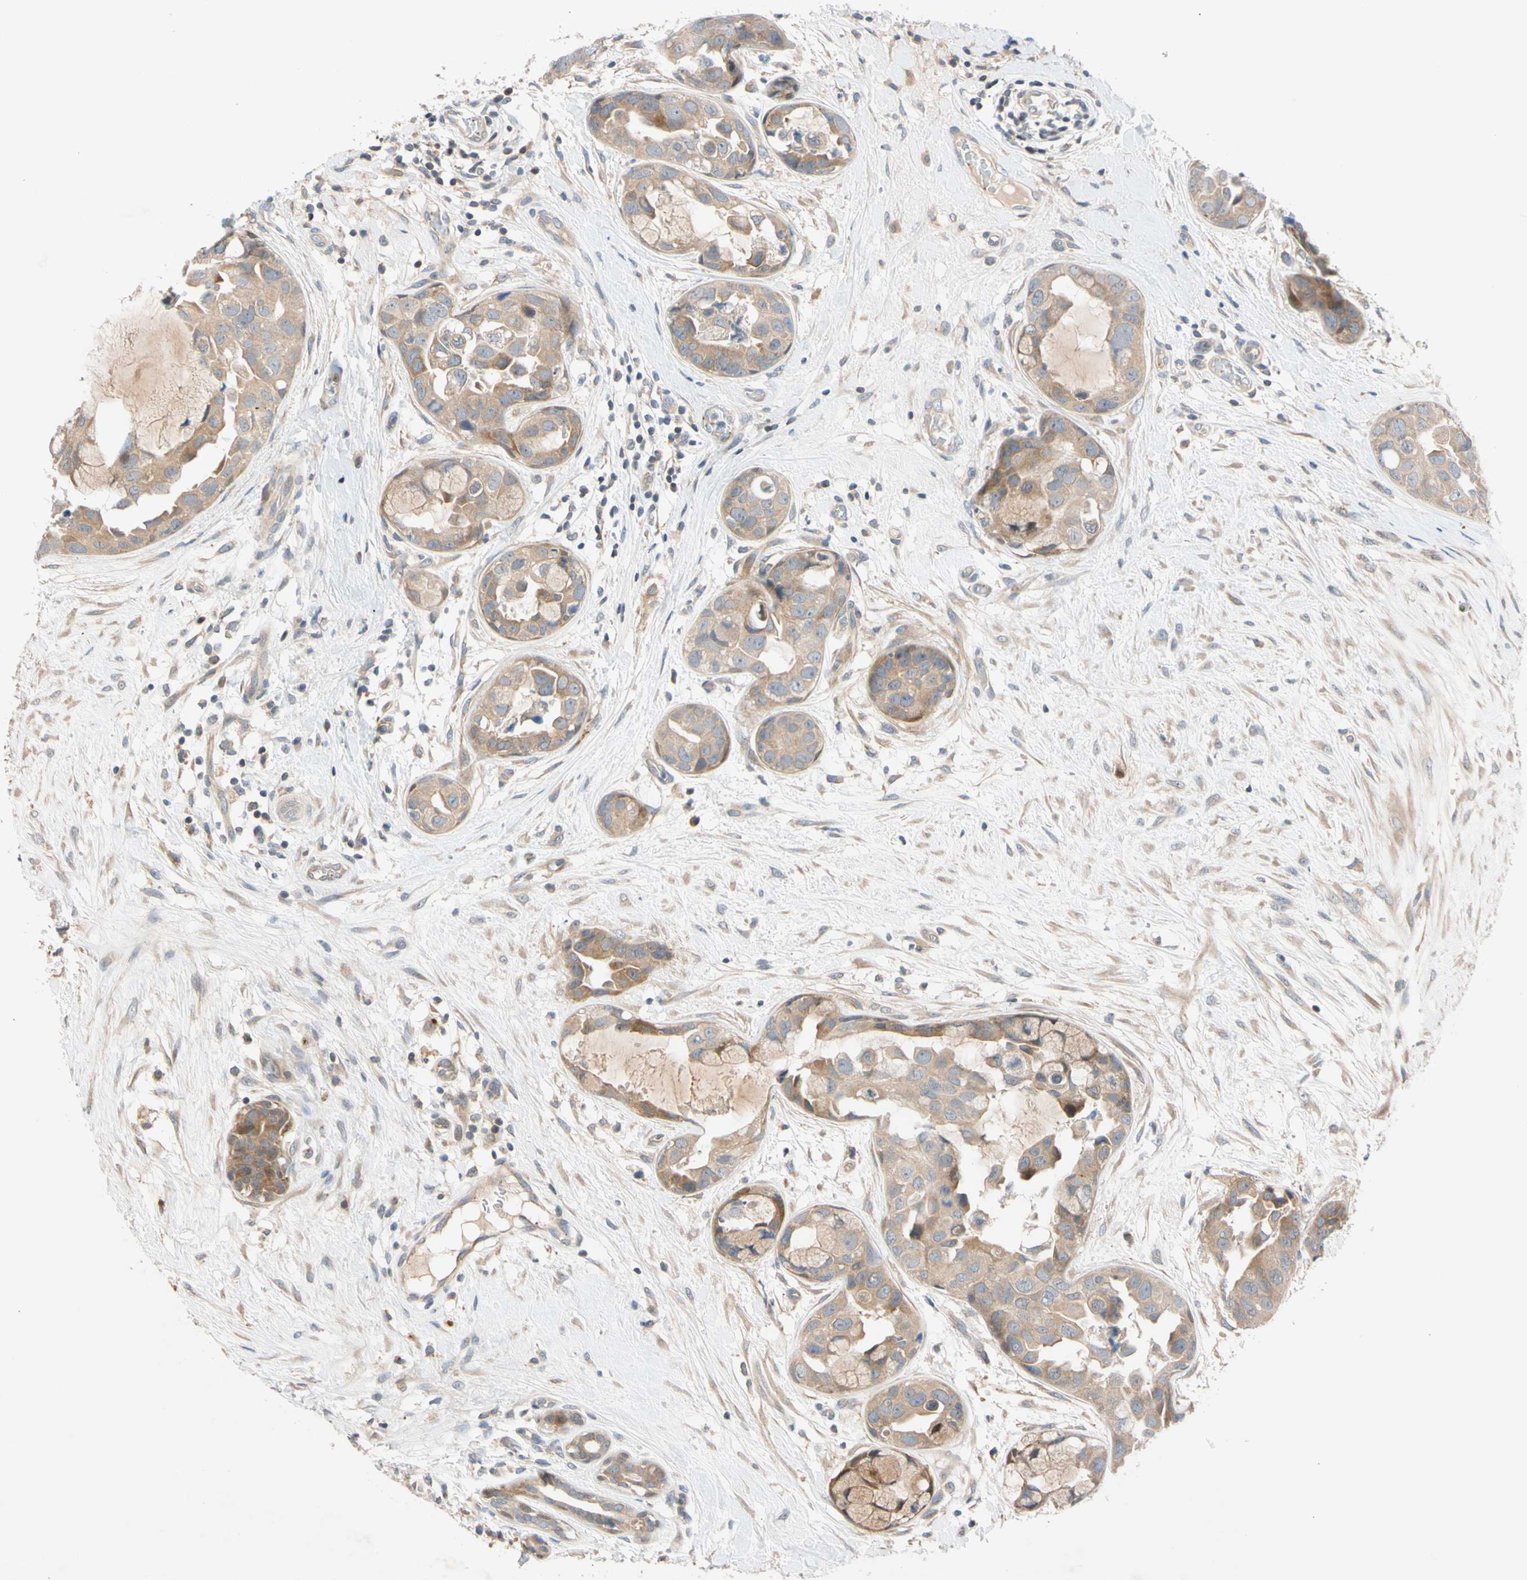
{"staining": {"intensity": "moderate", "quantity": ">75%", "location": "cytoplasmic/membranous"}, "tissue": "breast cancer", "cell_type": "Tumor cells", "image_type": "cancer", "snomed": [{"axis": "morphology", "description": "Duct carcinoma"}, {"axis": "topography", "description": "Breast"}], "caption": "Immunohistochemistry of breast invasive ductal carcinoma shows medium levels of moderate cytoplasmic/membranous staining in approximately >75% of tumor cells. (DAB (3,3'-diaminobenzidine) IHC, brown staining for protein, blue staining for nuclei).", "gene": "CNST", "patient": {"sex": "female", "age": 40}}